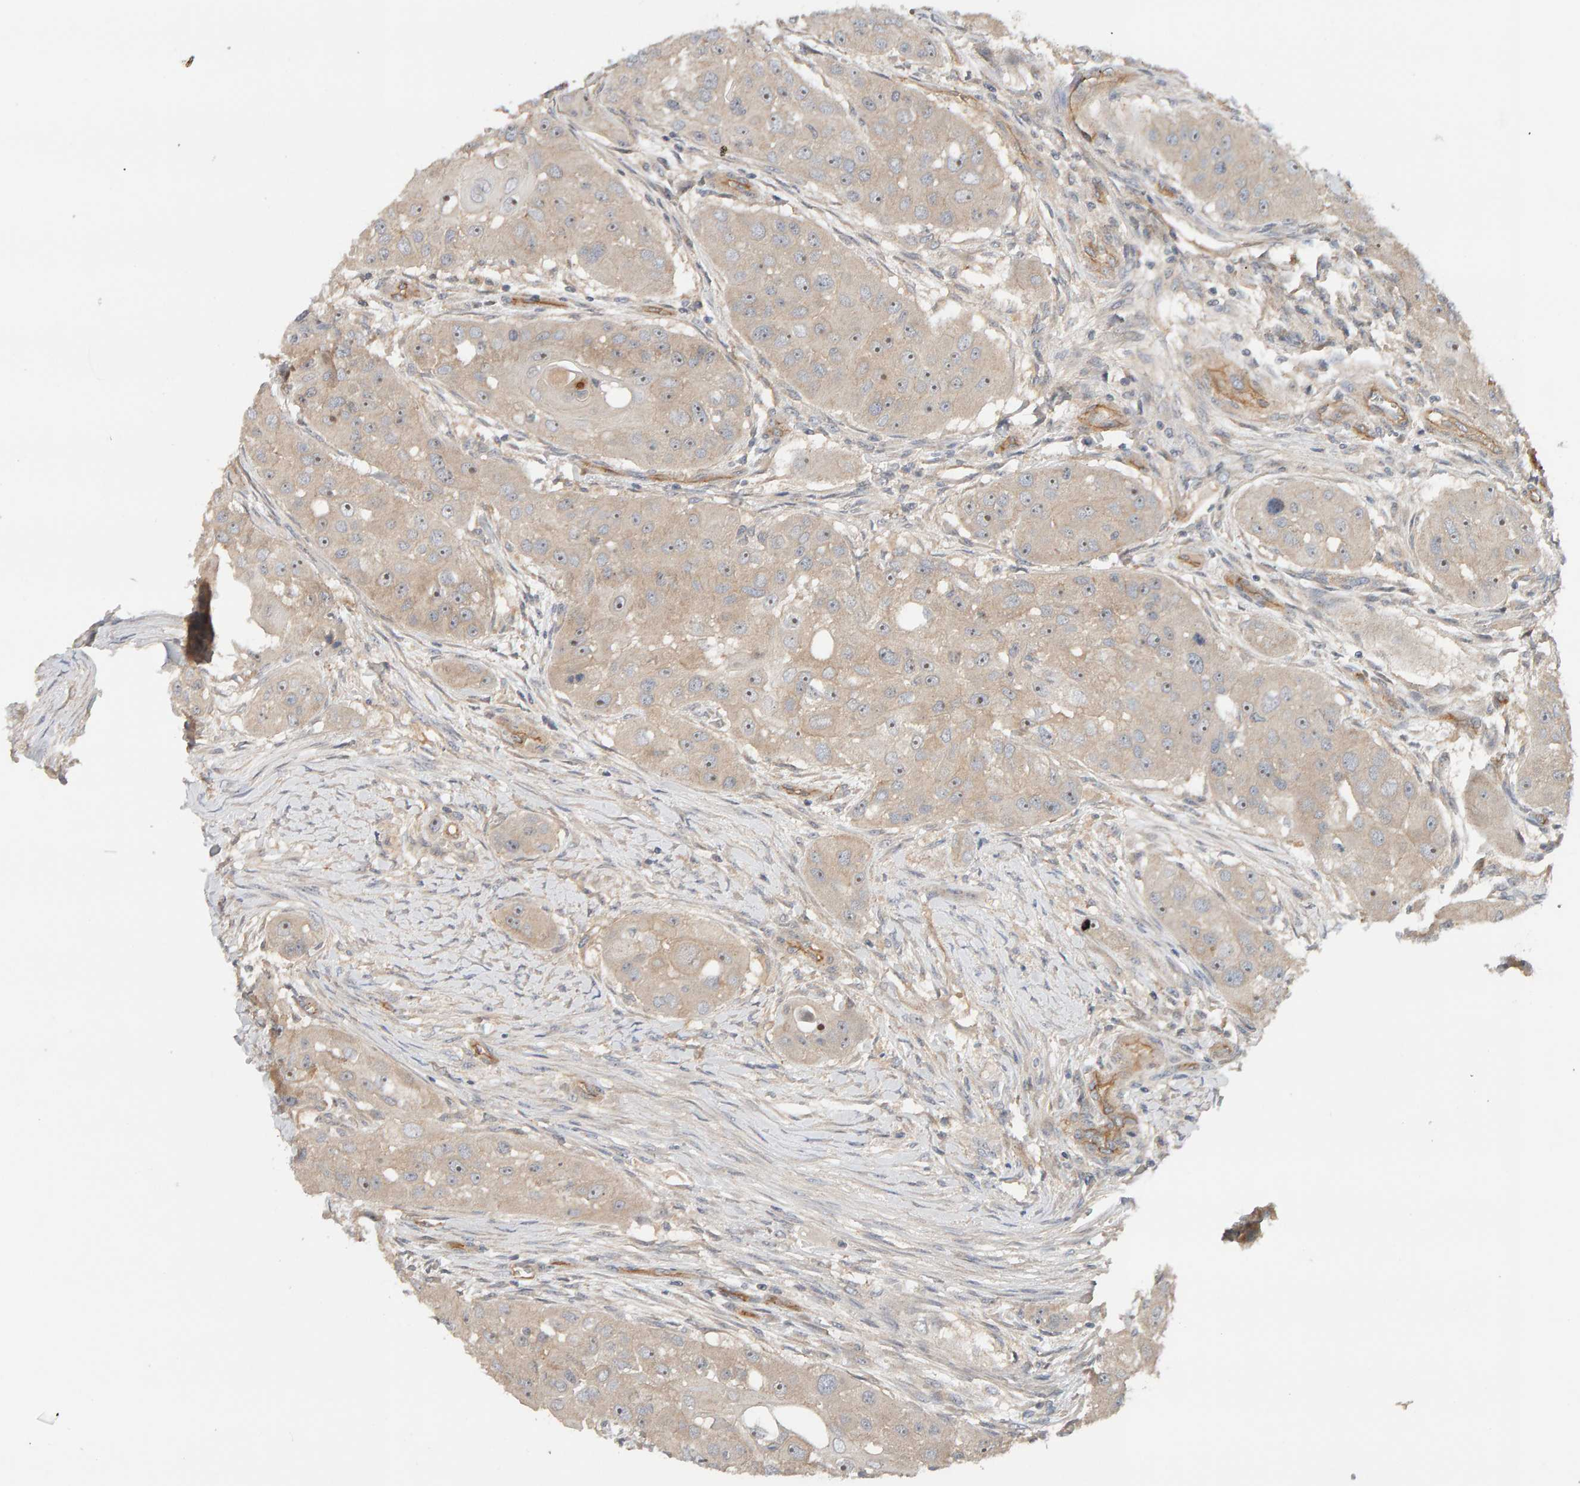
{"staining": {"intensity": "weak", "quantity": ">75%", "location": "cytoplasmic/membranous,nuclear"}, "tissue": "head and neck cancer", "cell_type": "Tumor cells", "image_type": "cancer", "snomed": [{"axis": "morphology", "description": "Normal tissue, NOS"}, {"axis": "morphology", "description": "Squamous cell carcinoma, NOS"}, {"axis": "topography", "description": "Skeletal muscle"}, {"axis": "topography", "description": "Head-Neck"}], "caption": "Head and neck cancer (squamous cell carcinoma) was stained to show a protein in brown. There is low levels of weak cytoplasmic/membranous and nuclear staining in about >75% of tumor cells. The staining was performed using DAB to visualize the protein expression in brown, while the nuclei were stained in blue with hematoxylin (Magnification: 20x).", "gene": "PPP1R16A", "patient": {"sex": "male", "age": 51}}